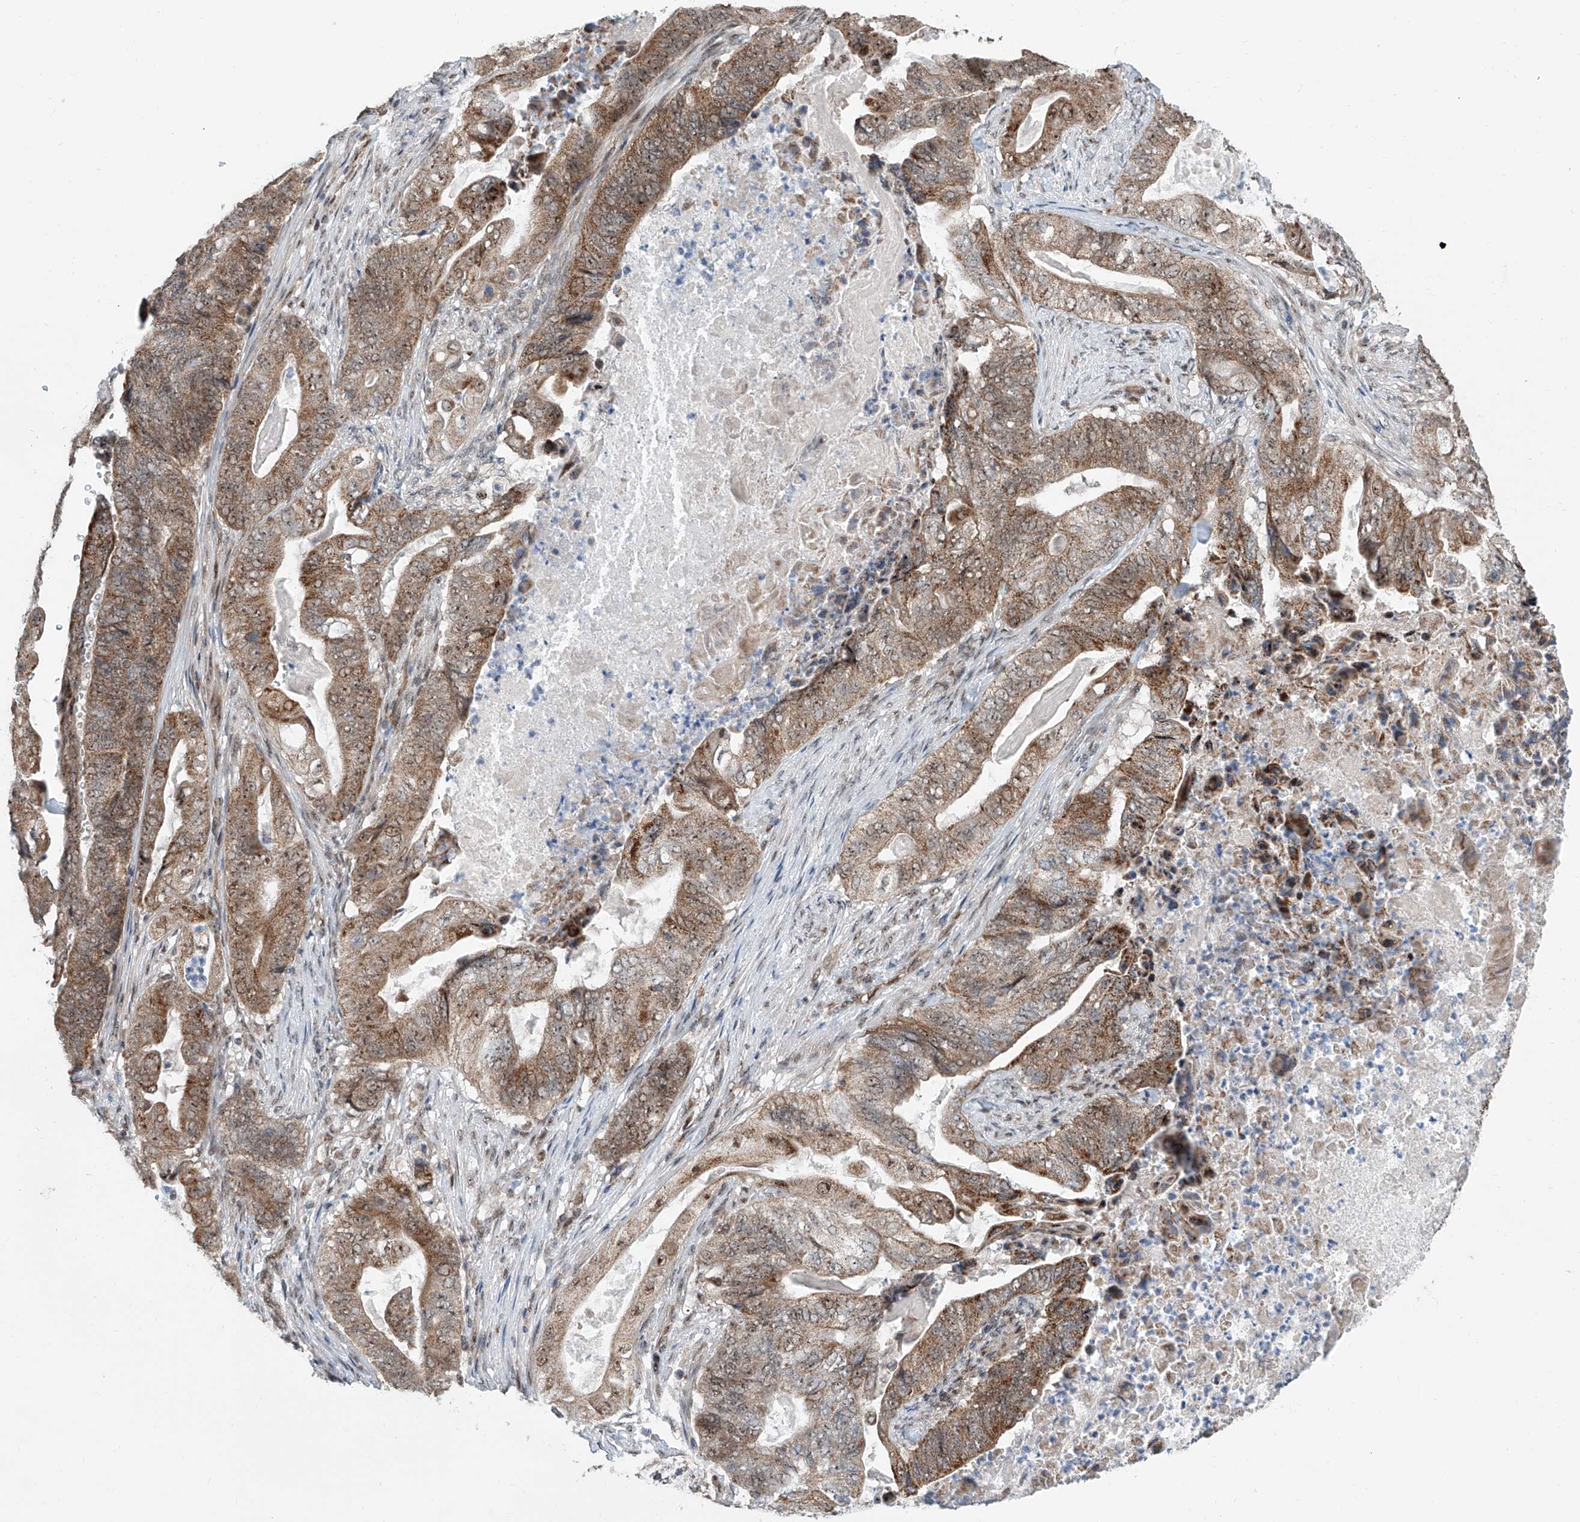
{"staining": {"intensity": "moderate", "quantity": ">75%", "location": "cytoplasmic/membranous,nuclear"}, "tissue": "stomach cancer", "cell_type": "Tumor cells", "image_type": "cancer", "snomed": [{"axis": "morphology", "description": "Adenocarcinoma, NOS"}, {"axis": "topography", "description": "Stomach"}], "caption": "Adenocarcinoma (stomach) tissue reveals moderate cytoplasmic/membranous and nuclear positivity in approximately >75% of tumor cells, visualized by immunohistochemistry.", "gene": "SDE2", "patient": {"sex": "female", "age": 73}}